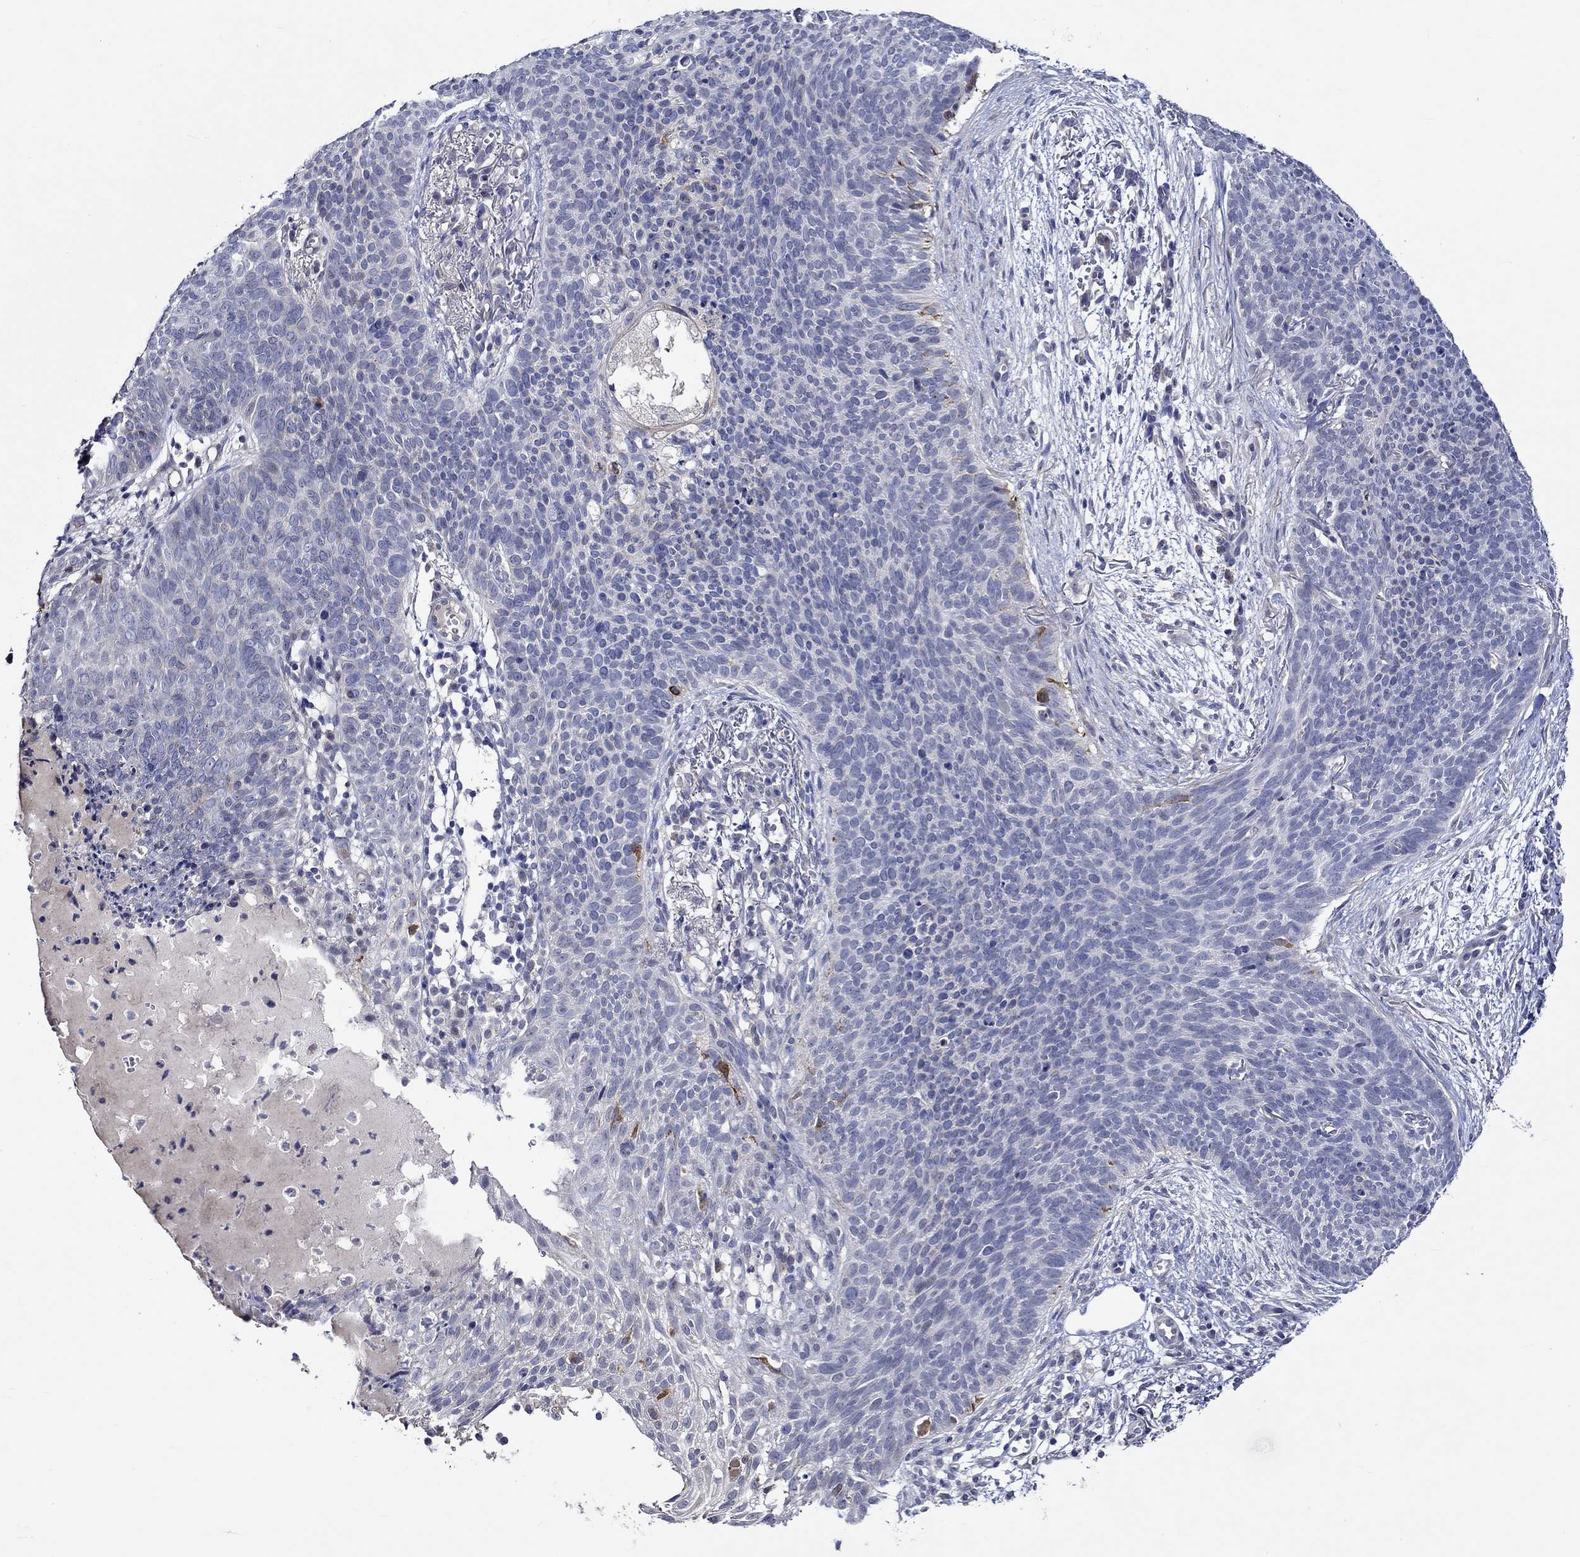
{"staining": {"intensity": "negative", "quantity": "none", "location": "none"}, "tissue": "skin cancer", "cell_type": "Tumor cells", "image_type": "cancer", "snomed": [{"axis": "morphology", "description": "Basal cell carcinoma"}, {"axis": "topography", "description": "Skin"}], "caption": "IHC micrograph of human basal cell carcinoma (skin) stained for a protein (brown), which shows no staining in tumor cells. (Immunohistochemistry, brightfield microscopy, high magnification).", "gene": "CRYAB", "patient": {"sex": "male", "age": 64}}